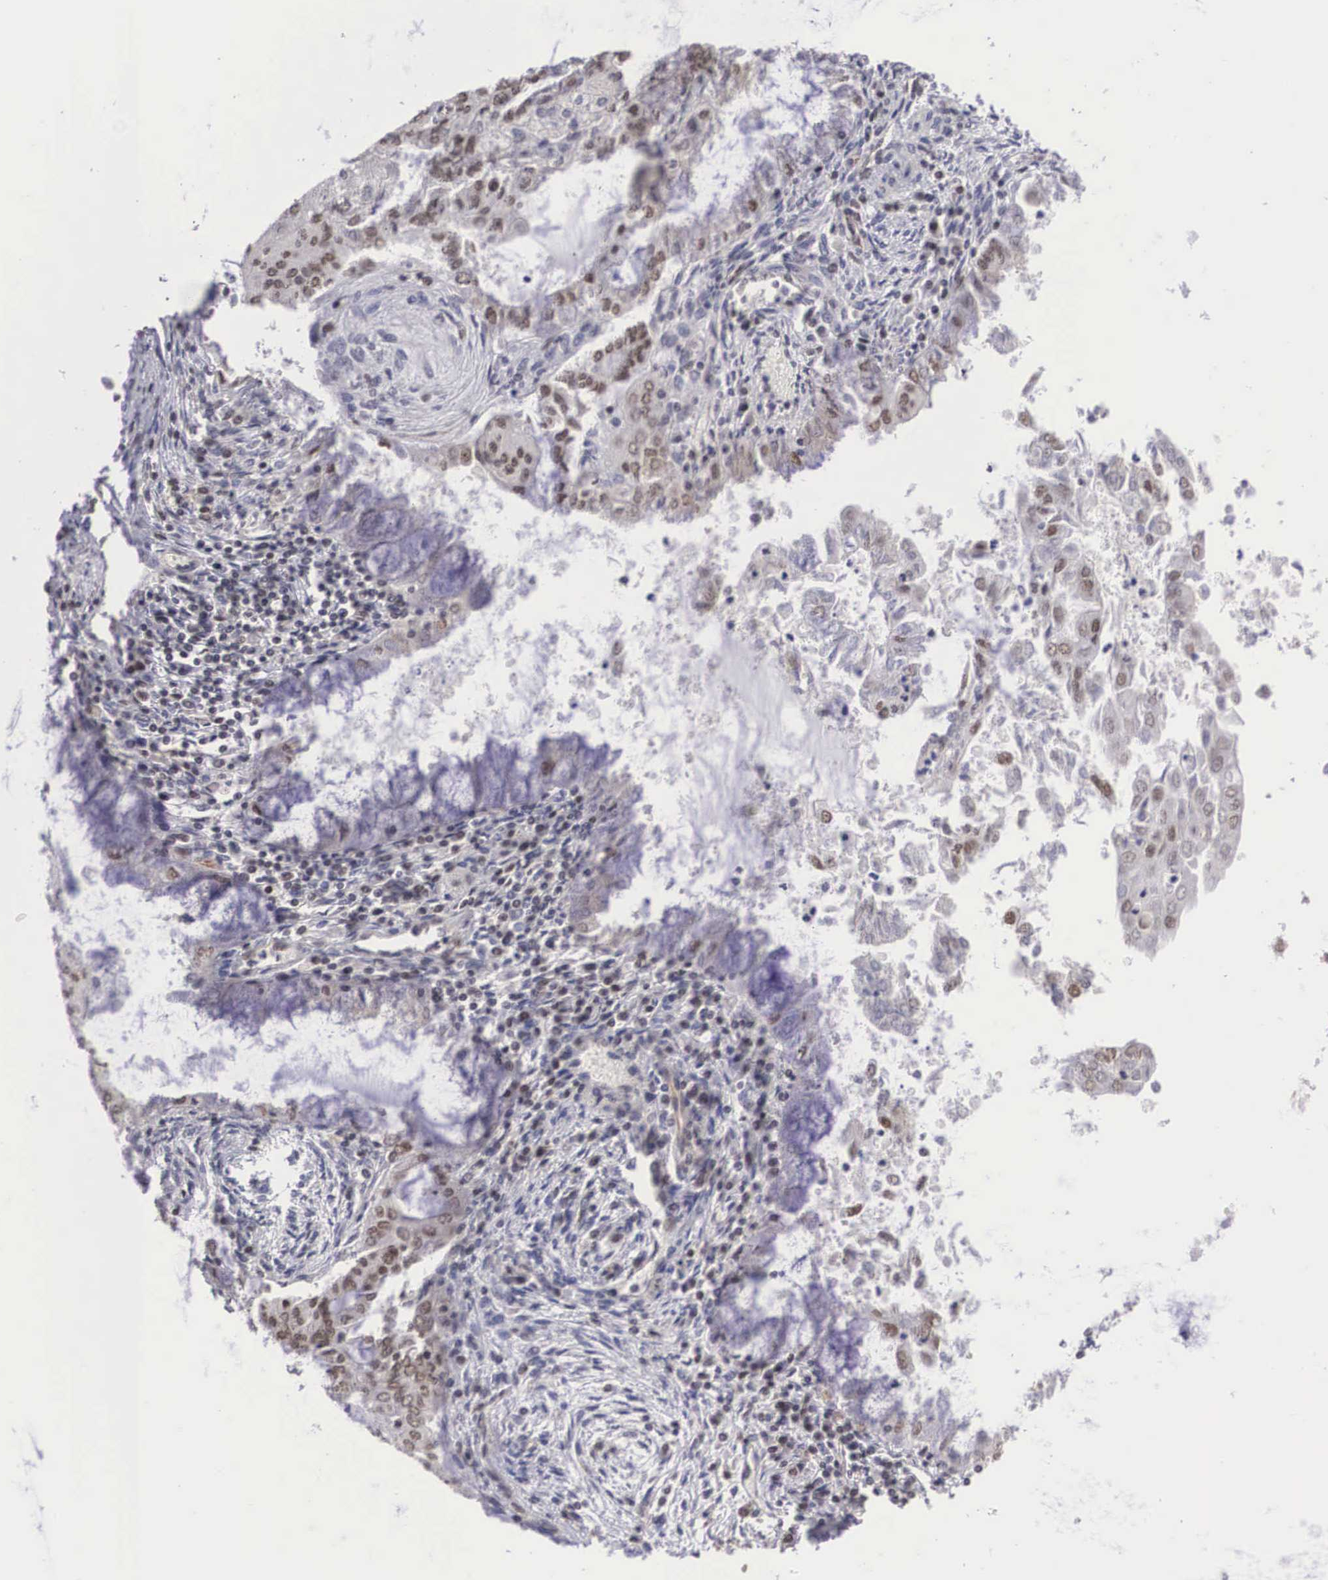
{"staining": {"intensity": "moderate", "quantity": ">75%", "location": "nuclear"}, "tissue": "endometrial cancer", "cell_type": "Tumor cells", "image_type": "cancer", "snomed": [{"axis": "morphology", "description": "Adenocarcinoma, NOS"}, {"axis": "topography", "description": "Endometrium"}], "caption": "A medium amount of moderate nuclear expression is identified in about >75% of tumor cells in endometrial cancer tissue.", "gene": "MORC2", "patient": {"sex": "female", "age": 79}}